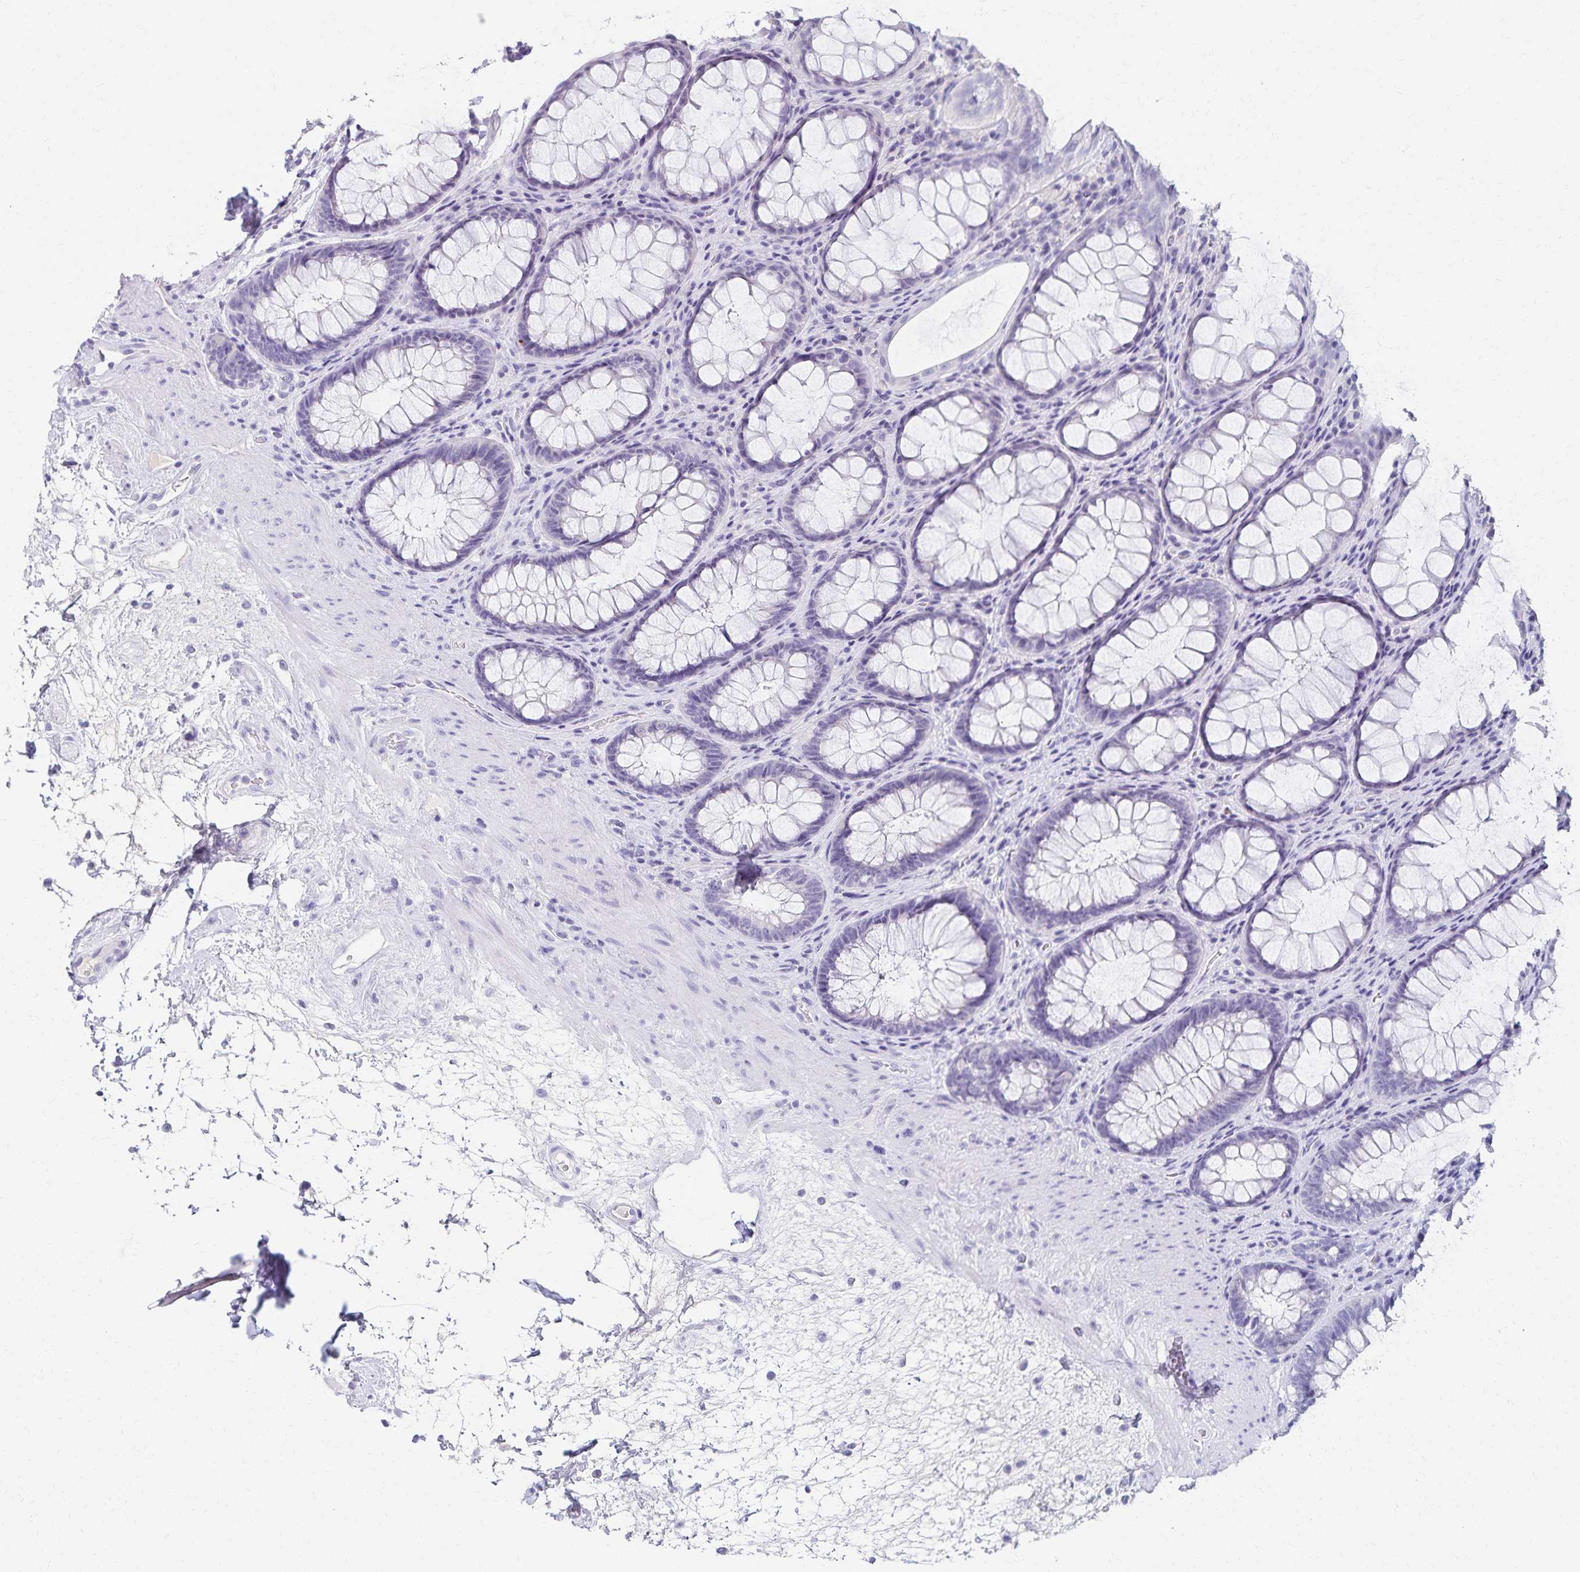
{"staining": {"intensity": "negative", "quantity": "none", "location": "none"}, "tissue": "rectum", "cell_type": "Glandular cells", "image_type": "normal", "snomed": [{"axis": "morphology", "description": "Normal tissue, NOS"}, {"axis": "topography", "description": "Rectum"}], "caption": "Immunohistochemistry (IHC) of benign rectum demonstrates no positivity in glandular cells. The staining is performed using DAB brown chromogen with nuclei counter-stained in using hematoxylin.", "gene": "C2orf50", "patient": {"sex": "male", "age": 72}}